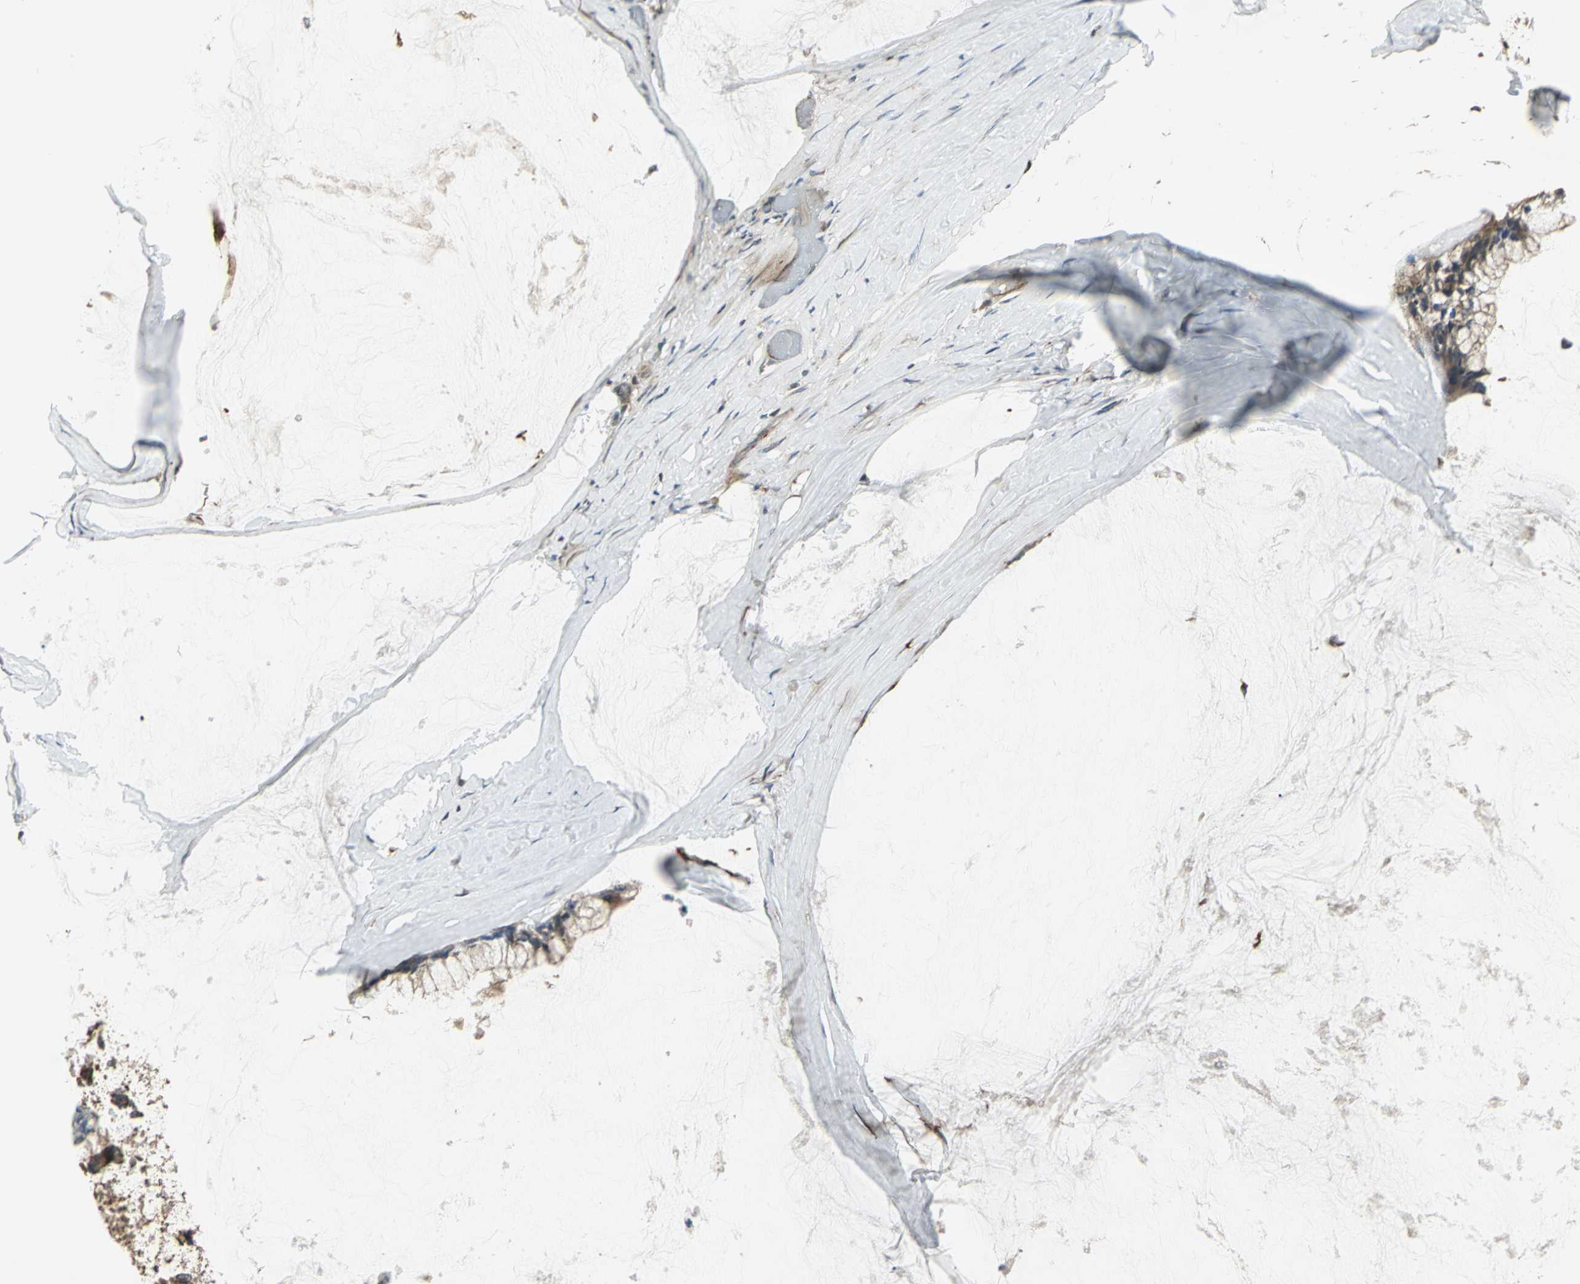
{"staining": {"intensity": "moderate", "quantity": ">75%", "location": "cytoplasmic/membranous"}, "tissue": "ovarian cancer", "cell_type": "Tumor cells", "image_type": "cancer", "snomed": [{"axis": "morphology", "description": "Cystadenocarcinoma, mucinous, NOS"}, {"axis": "topography", "description": "Ovary"}], "caption": "A histopathology image showing moderate cytoplasmic/membranous expression in about >75% of tumor cells in ovarian cancer, as visualized by brown immunohistochemical staining.", "gene": "PRXL2B", "patient": {"sex": "female", "age": 39}}